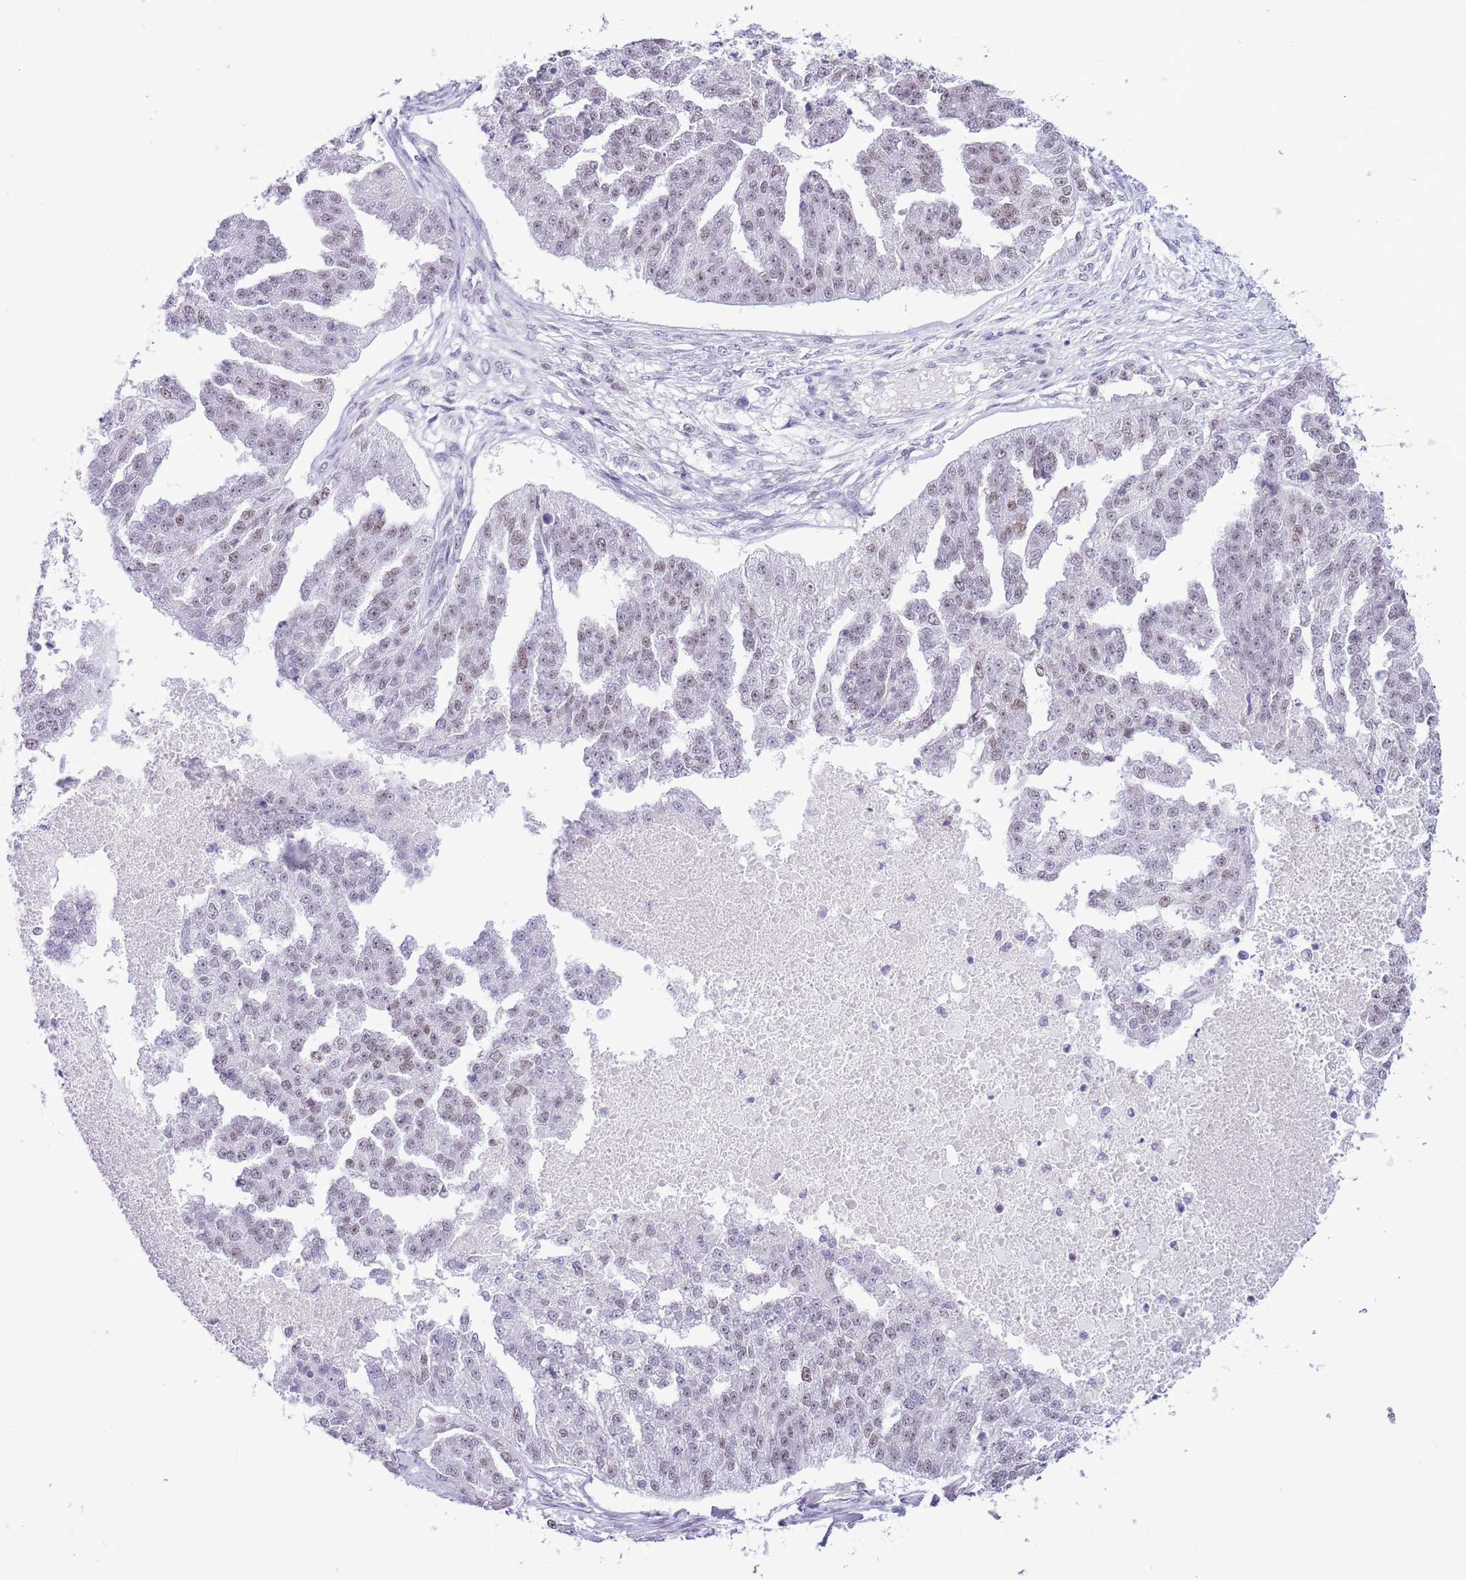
{"staining": {"intensity": "moderate", "quantity": "25%-75%", "location": "nuclear"}, "tissue": "ovarian cancer", "cell_type": "Tumor cells", "image_type": "cancer", "snomed": [{"axis": "morphology", "description": "Cystadenocarcinoma, serous, NOS"}, {"axis": "topography", "description": "Ovary"}], "caption": "Human serous cystadenocarcinoma (ovarian) stained for a protein (brown) displays moderate nuclear positive staining in approximately 25%-75% of tumor cells.", "gene": "ZNF576", "patient": {"sex": "female", "age": 58}}